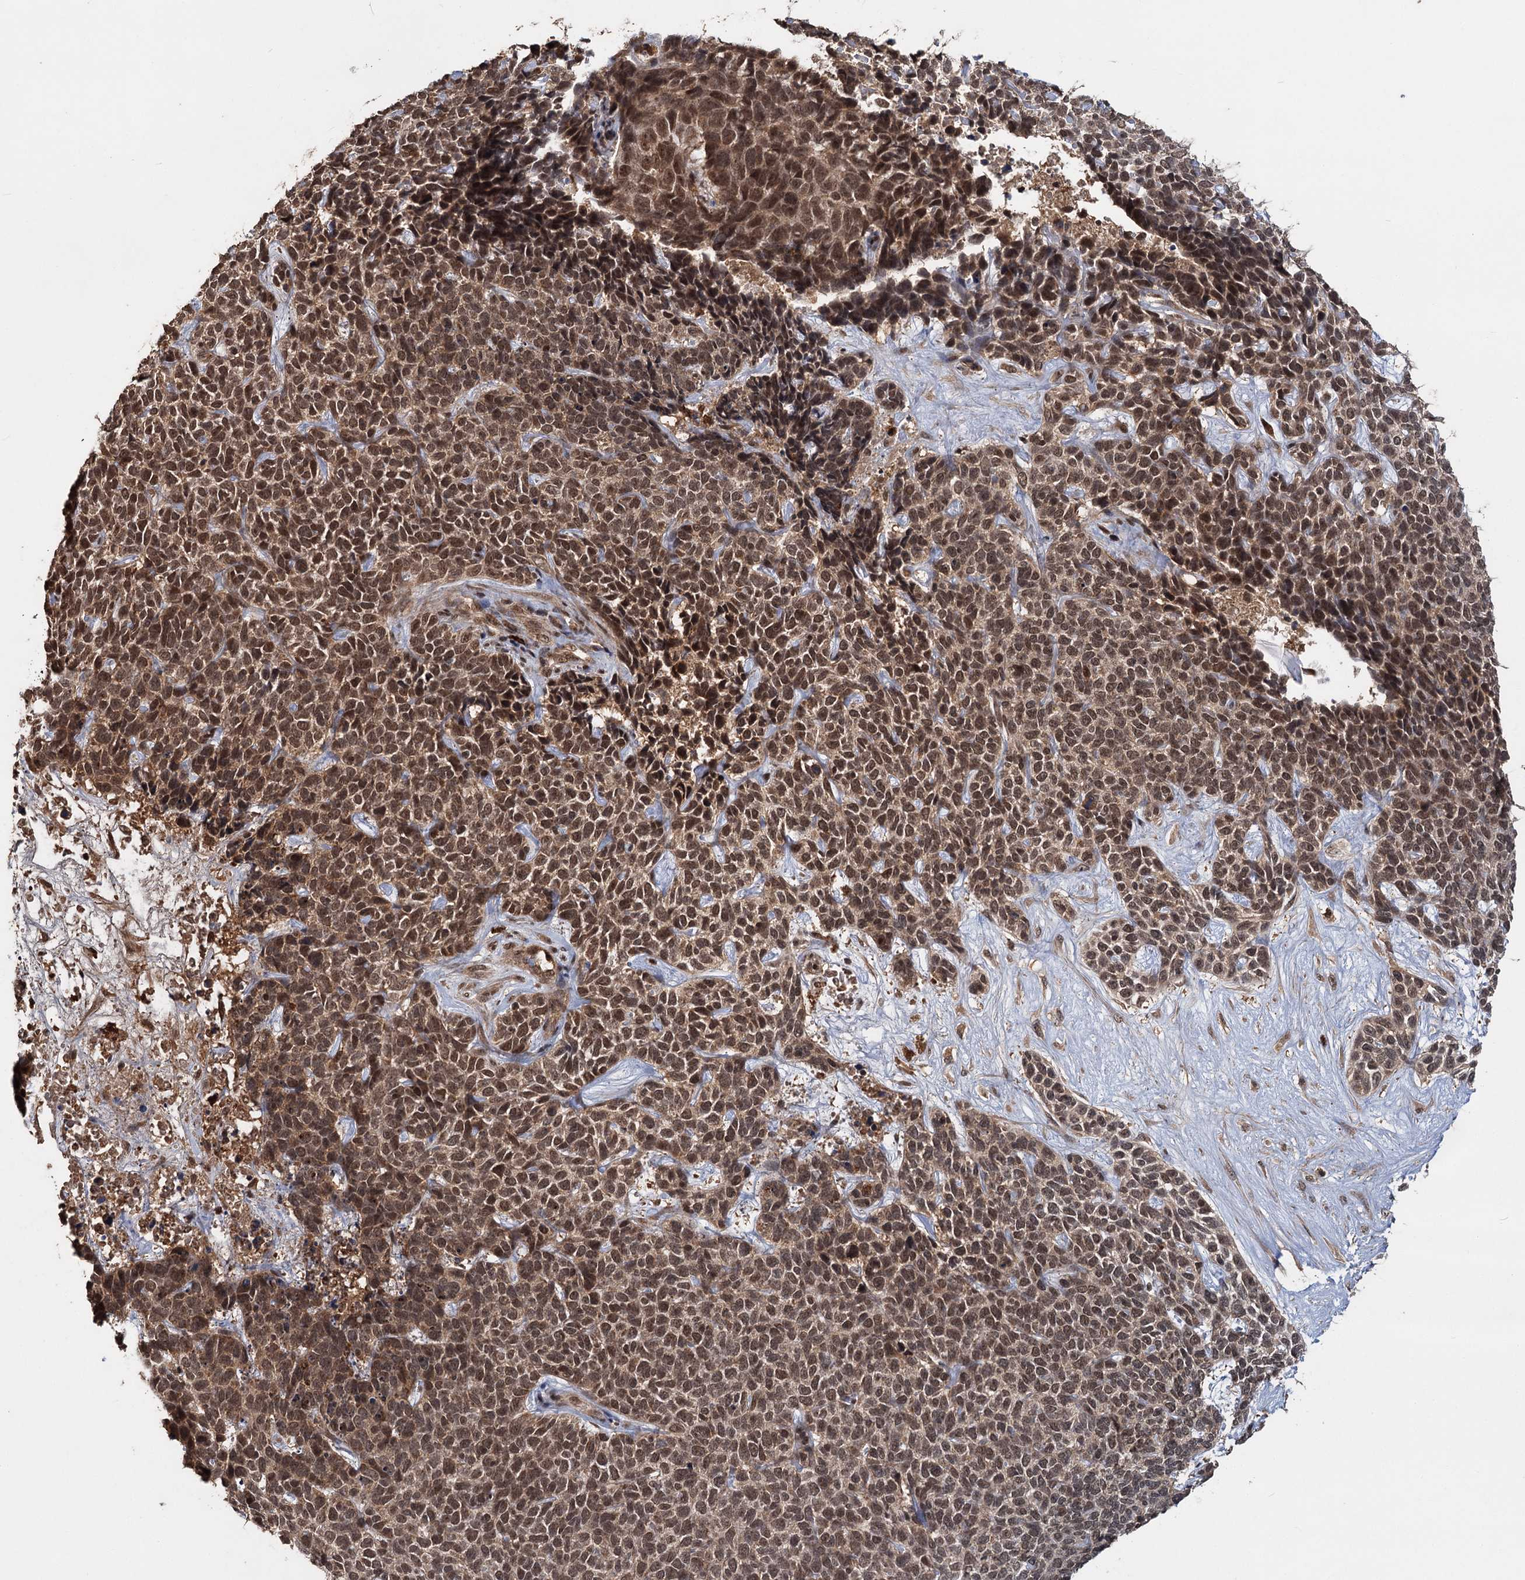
{"staining": {"intensity": "moderate", "quantity": ">75%", "location": "cytoplasmic/membranous,nuclear"}, "tissue": "skin cancer", "cell_type": "Tumor cells", "image_type": "cancer", "snomed": [{"axis": "morphology", "description": "Basal cell carcinoma"}, {"axis": "topography", "description": "Skin"}], "caption": "A brown stain highlights moderate cytoplasmic/membranous and nuclear staining of a protein in human skin basal cell carcinoma tumor cells. Nuclei are stained in blue.", "gene": "KANSL2", "patient": {"sex": "female", "age": 84}}